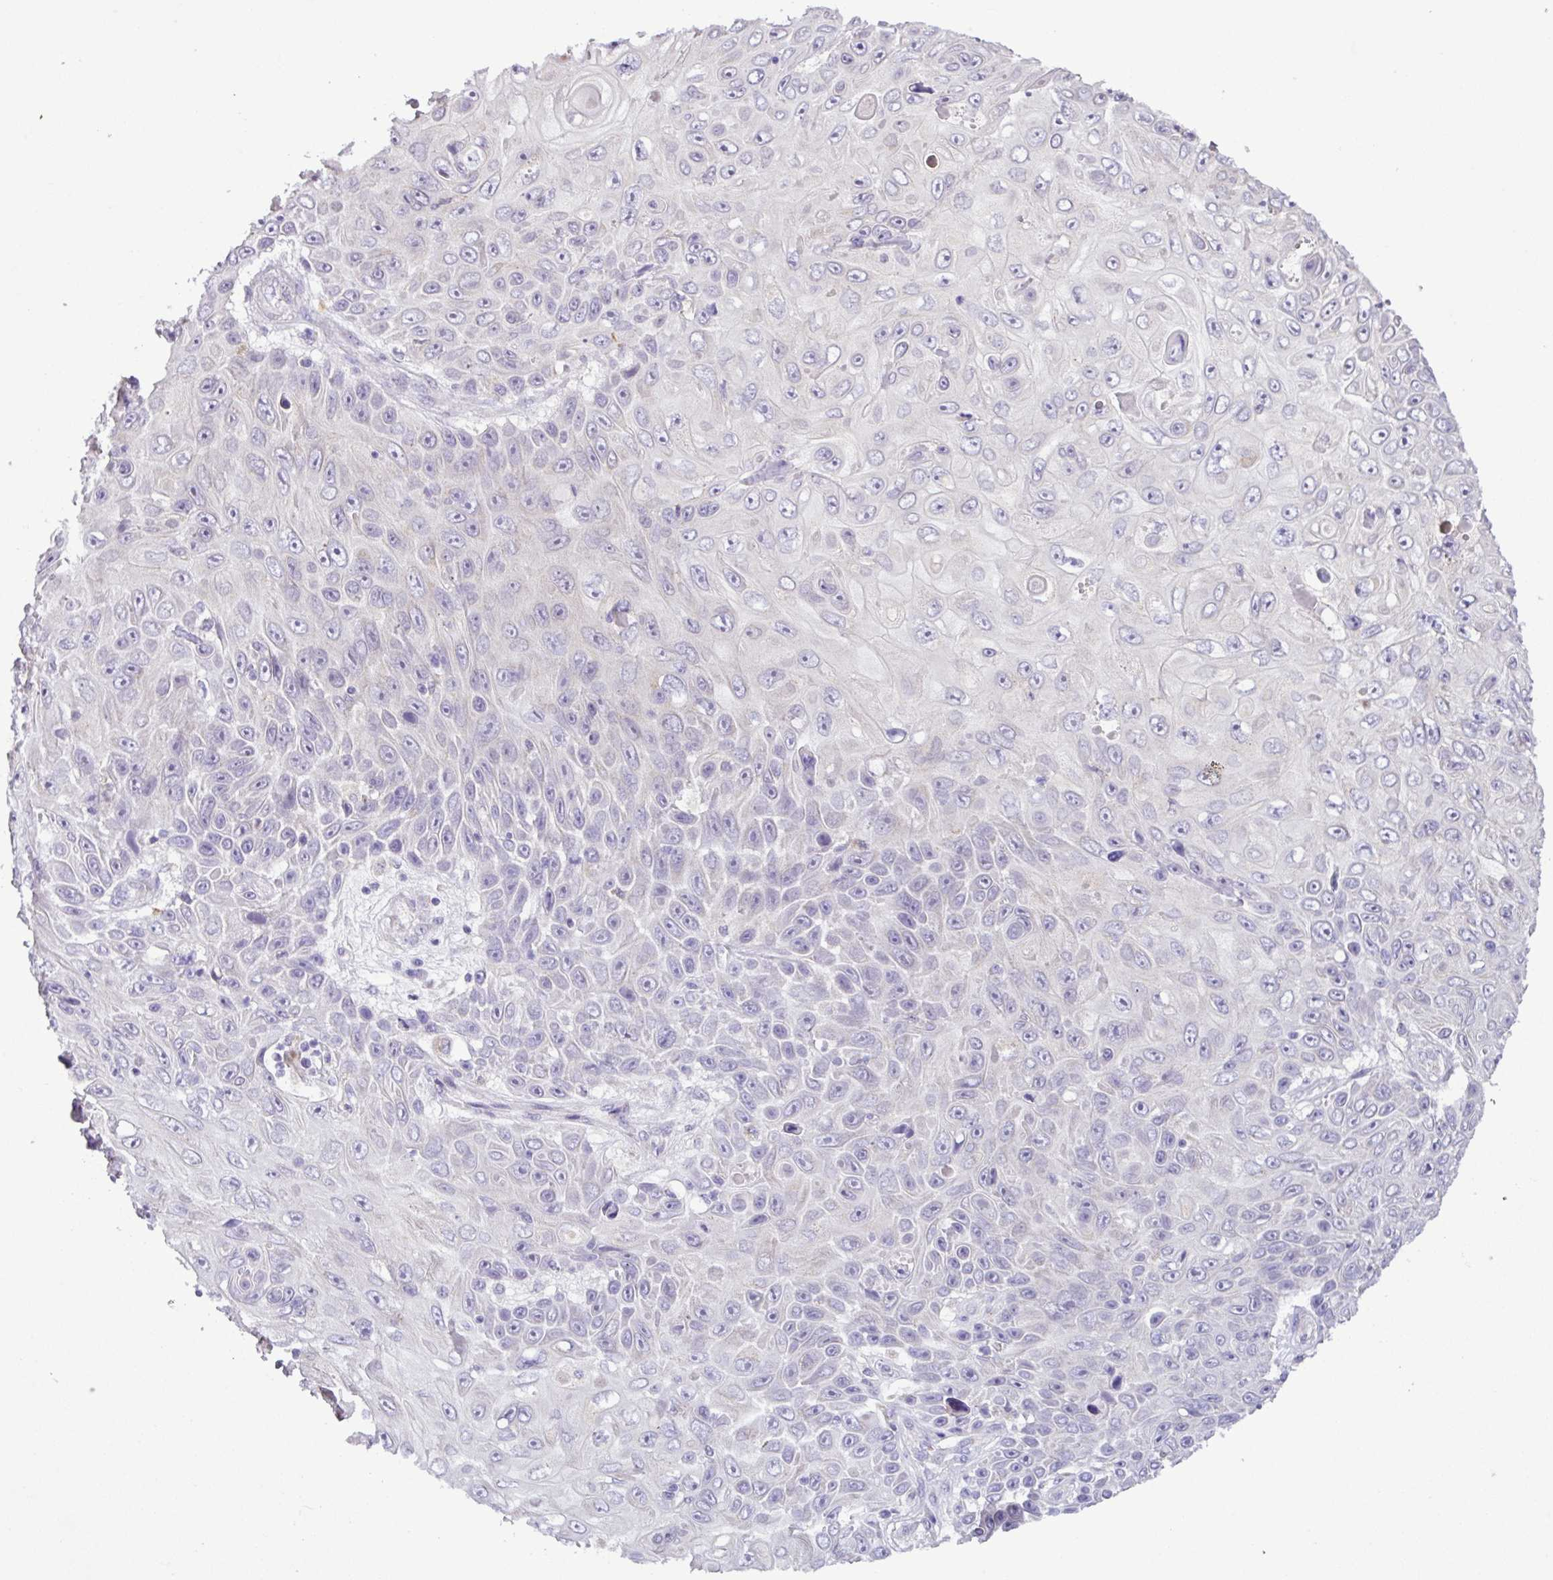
{"staining": {"intensity": "negative", "quantity": "none", "location": "none"}, "tissue": "skin cancer", "cell_type": "Tumor cells", "image_type": "cancer", "snomed": [{"axis": "morphology", "description": "Squamous cell carcinoma, NOS"}, {"axis": "topography", "description": "Skin"}], "caption": "Micrograph shows no protein positivity in tumor cells of squamous cell carcinoma (skin) tissue.", "gene": "TONSL", "patient": {"sex": "male", "age": 82}}